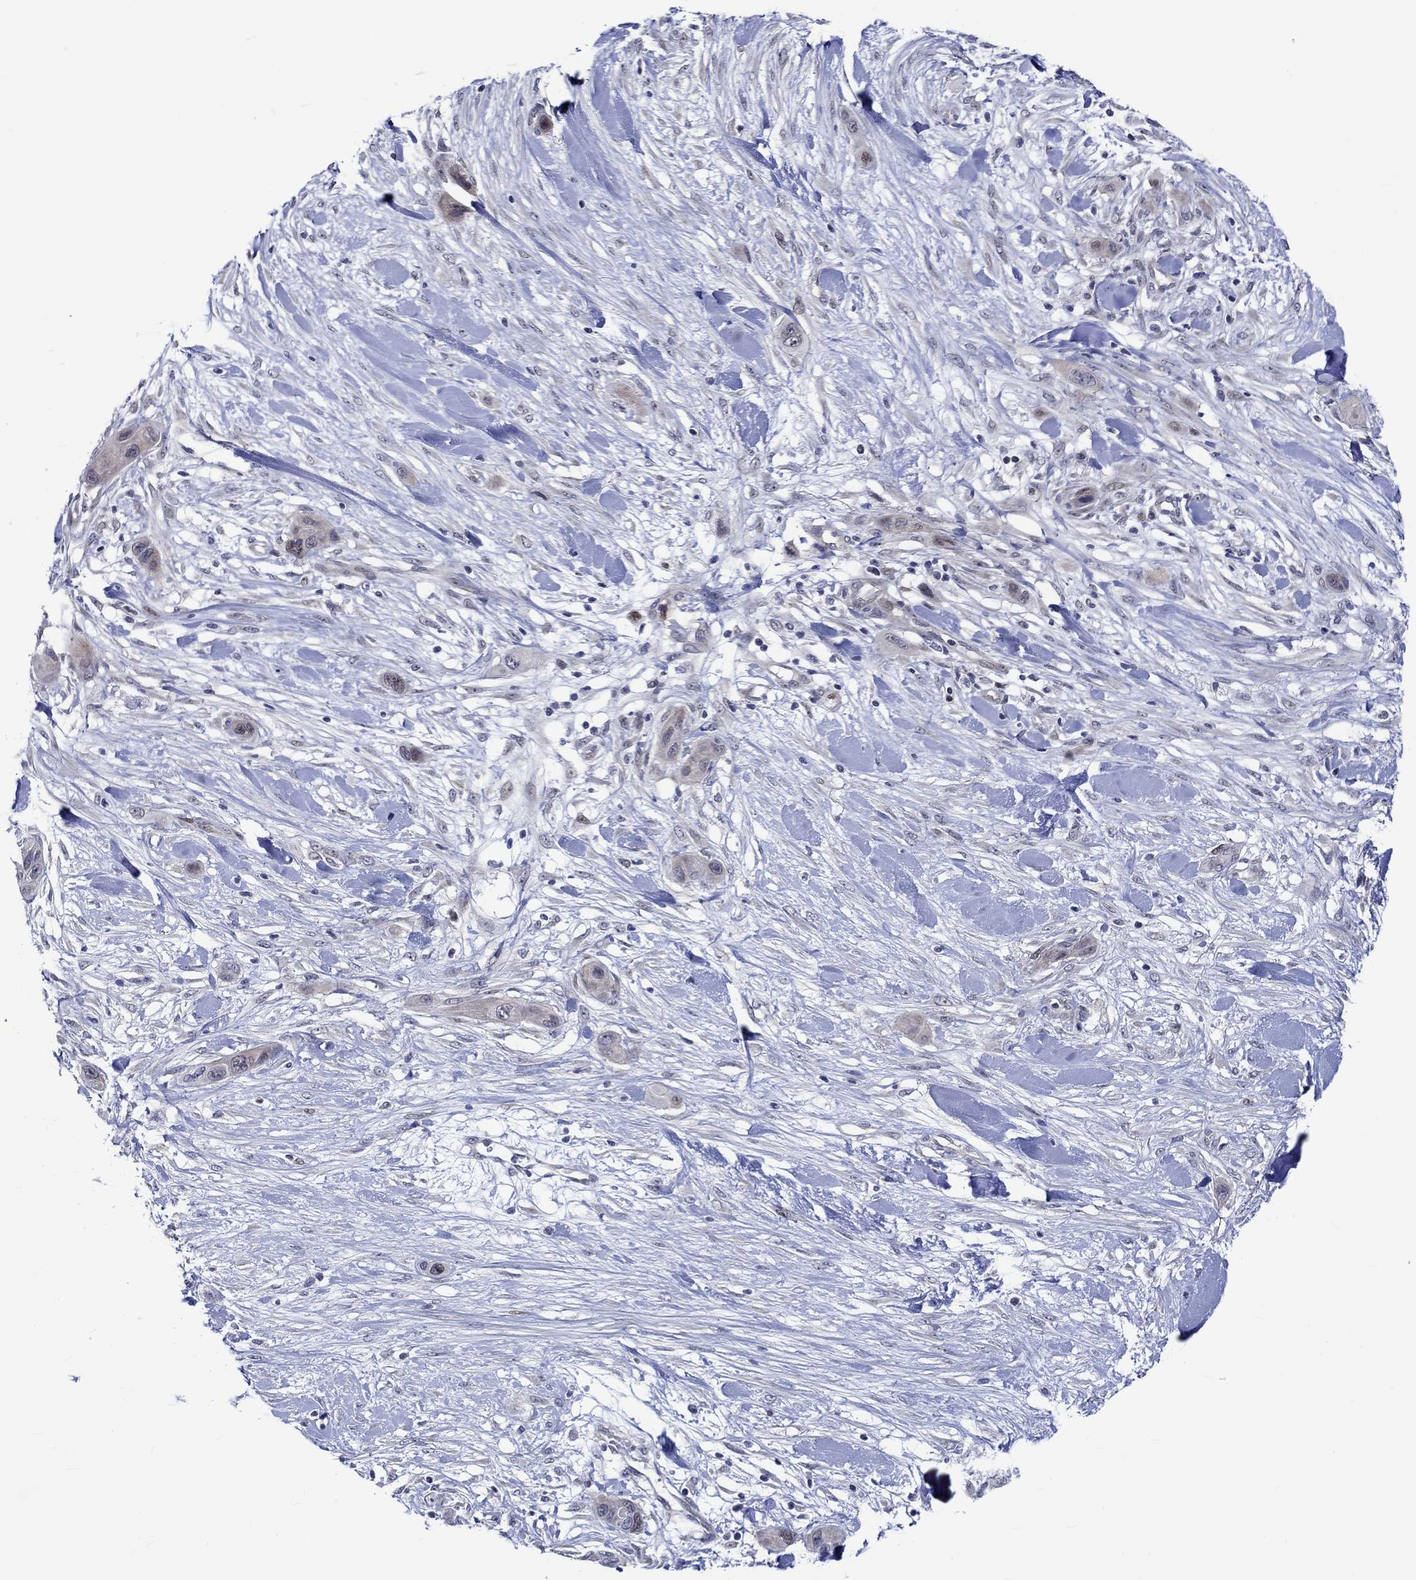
{"staining": {"intensity": "weak", "quantity": "<25%", "location": "nuclear"}, "tissue": "skin cancer", "cell_type": "Tumor cells", "image_type": "cancer", "snomed": [{"axis": "morphology", "description": "Squamous cell carcinoma, NOS"}, {"axis": "topography", "description": "Skin"}], "caption": "Immunohistochemistry (IHC) histopathology image of neoplastic tissue: skin cancer (squamous cell carcinoma) stained with DAB (3,3'-diaminobenzidine) demonstrates no significant protein staining in tumor cells. (DAB immunohistochemistry (IHC) visualized using brightfield microscopy, high magnification).", "gene": "E2F8", "patient": {"sex": "male", "age": 79}}